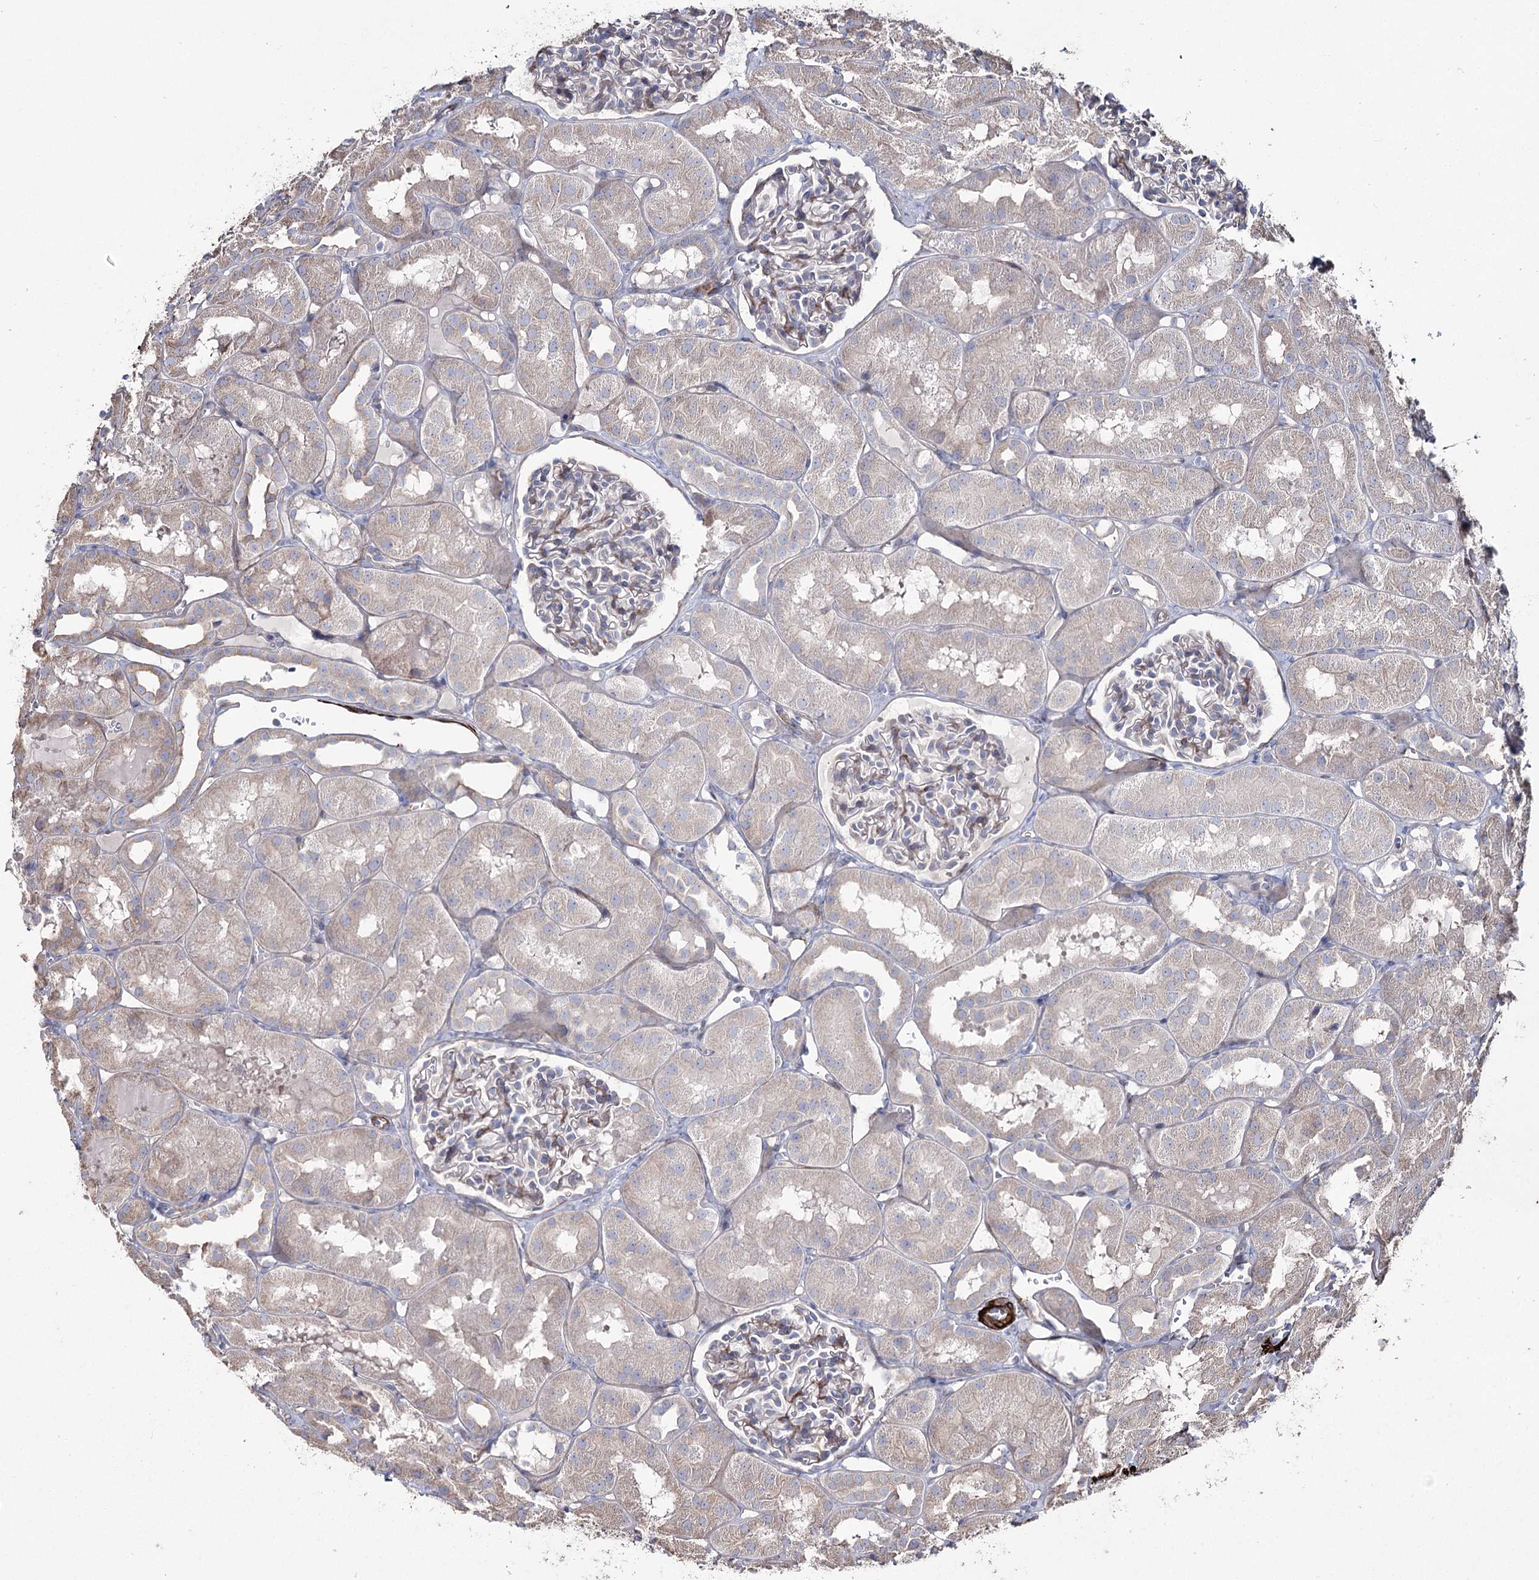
{"staining": {"intensity": "negative", "quantity": "none", "location": "none"}, "tissue": "kidney", "cell_type": "Cells in glomeruli", "image_type": "normal", "snomed": [{"axis": "morphology", "description": "Normal tissue, NOS"}, {"axis": "topography", "description": "Kidney"}, {"axis": "topography", "description": "Urinary bladder"}], "caption": "Unremarkable kidney was stained to show a protein in brown. There is no significant staining in cells in glomeruli. (DAB immunohistochemistry (IHC) with hematoxylin counter stain).", "gene": "SUMF1", "patient": {"sex": "male", "age": 16}}